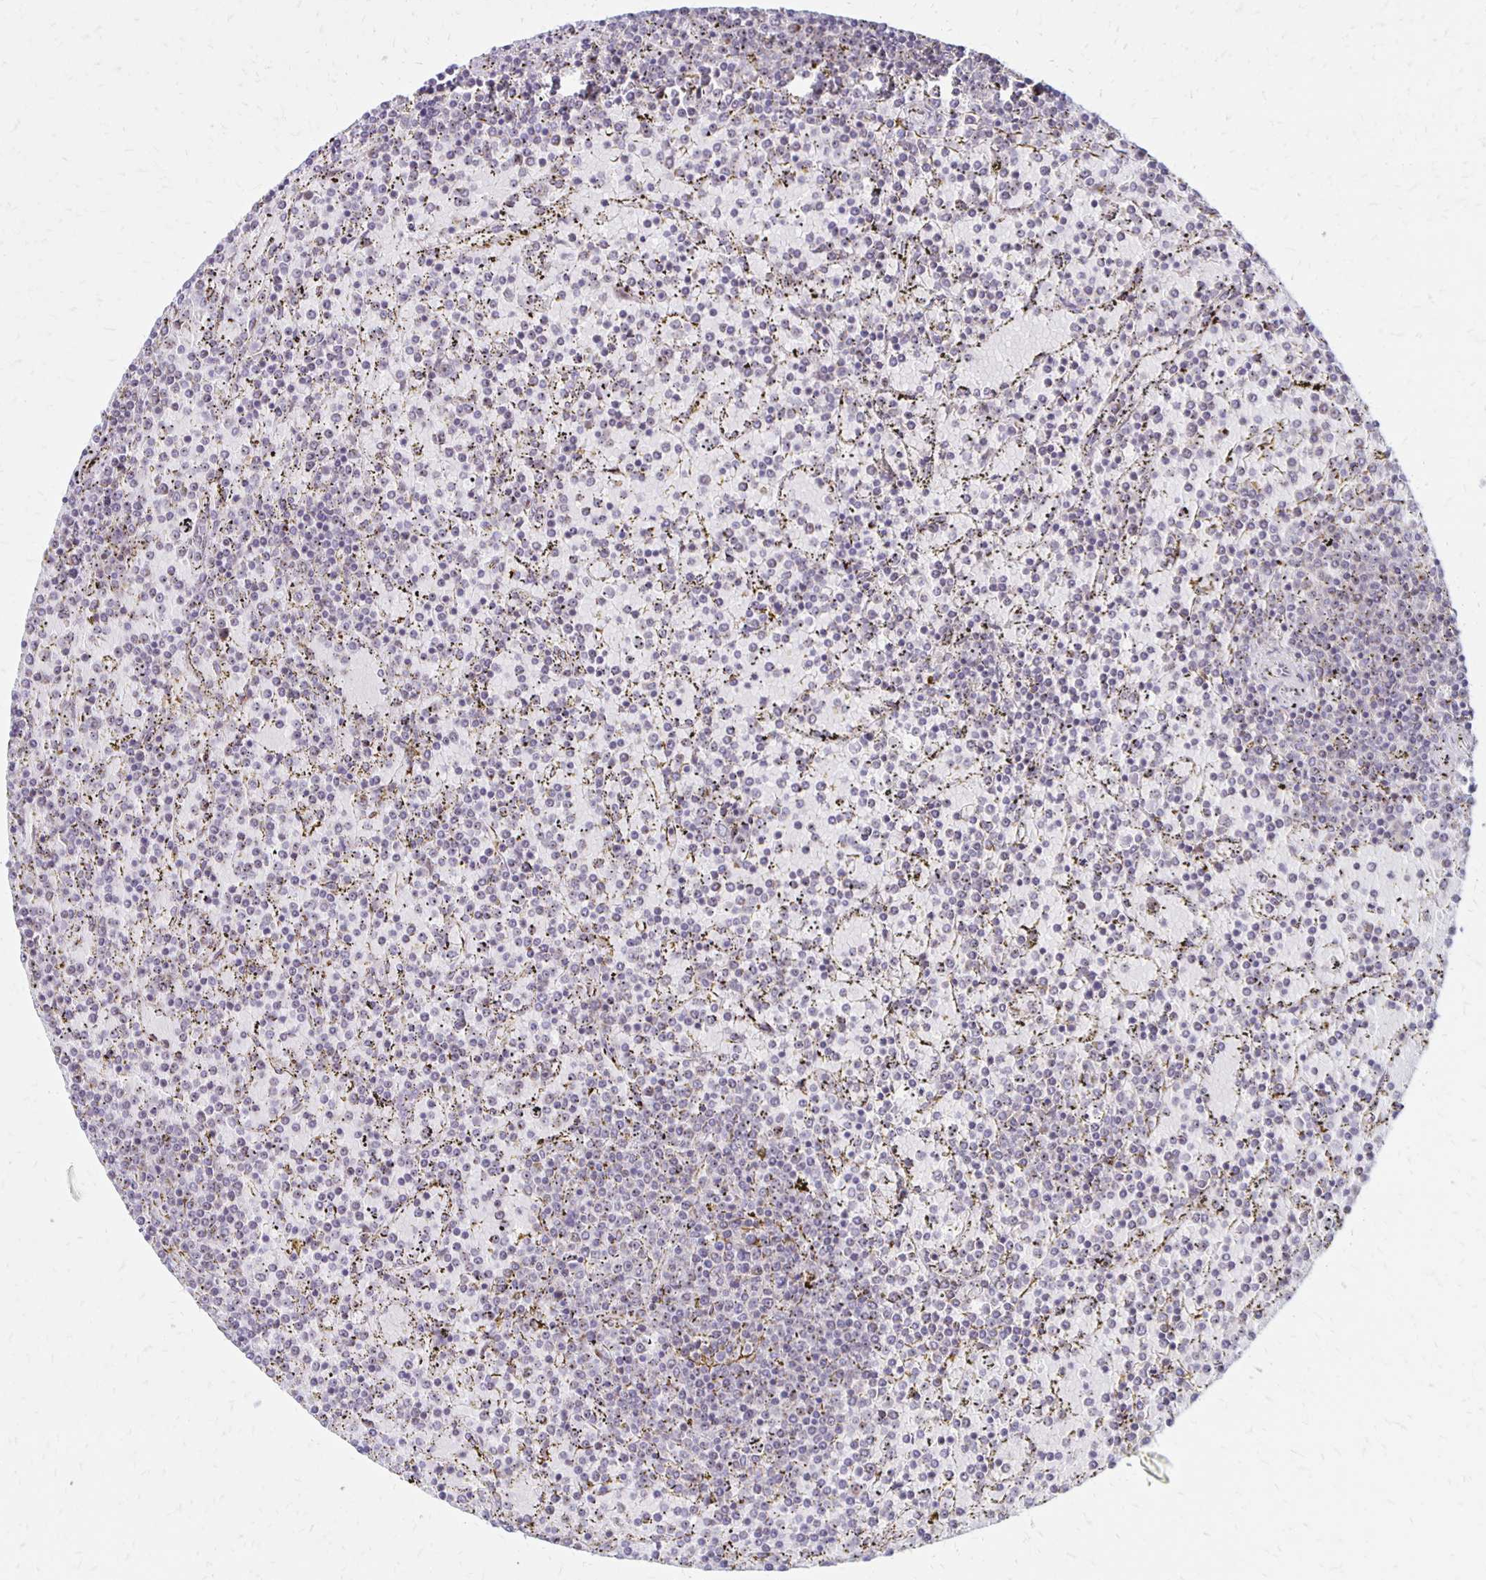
{"staining": {"intensity": "negative", "quantity": "none", "location": "none"}, "tissue": "lymphoma", "cell_type": "Tumor cells", "image_type": "cancer", "snomed": [{"axis": "morphology", "description": "Malignant lymphoma, non-Hodgkin's type, Low grade"}, {"axis": "topography", "description": "Spleen"}], "caption": "Immunohistochemistry (IHC) histopathology image of neoplastic tissue: human malignant lymphoma, non-Hodgkin's type (low-grade) stained with DAB reveals no significant protein positivity in tumor cells. (DAB IHC visualized using brightfield microscopy, high magnification).", "gene": "DAGLA", "patient": {"sex": "female", "age": 77}}